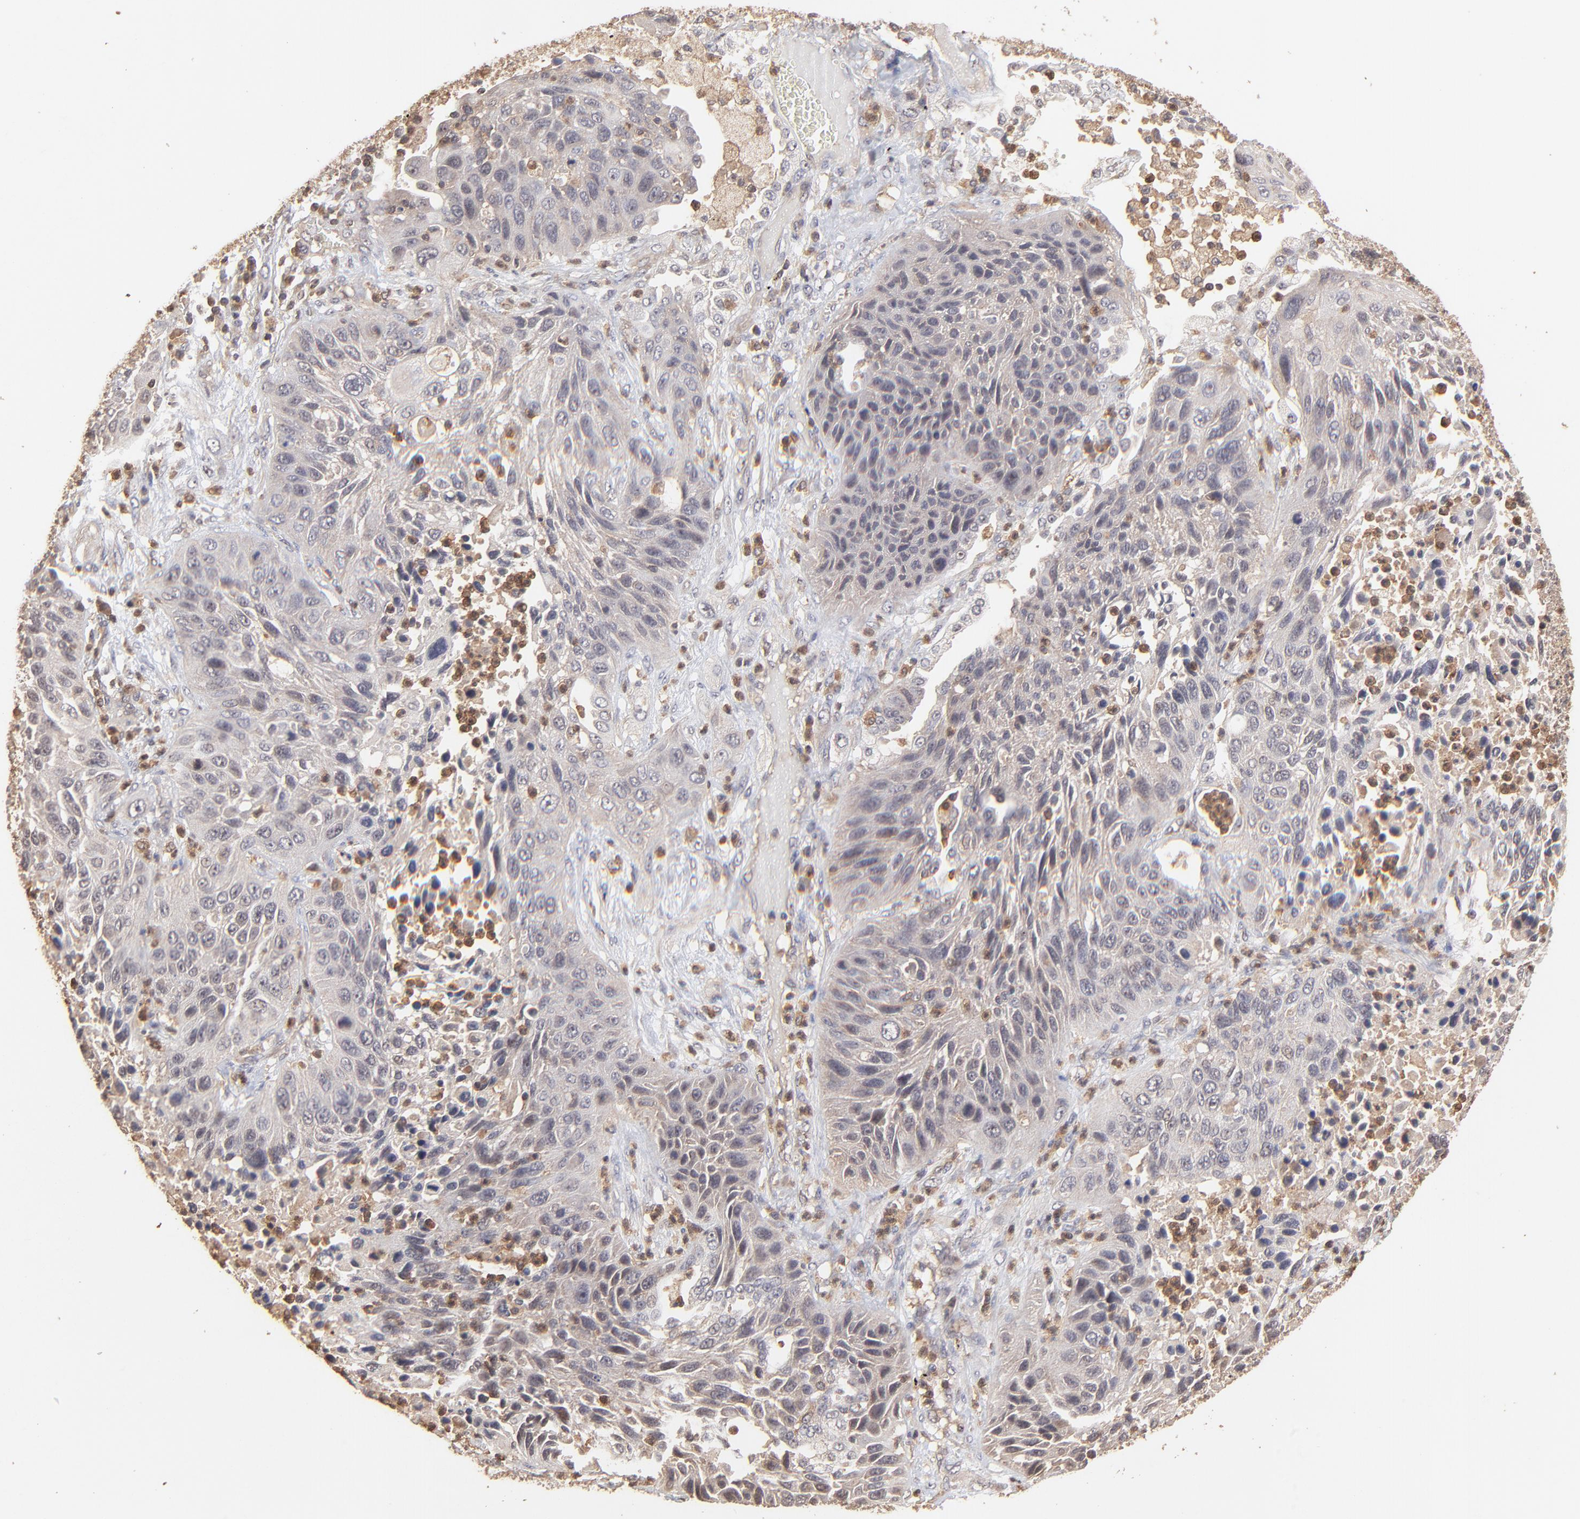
{"staining": {"intensity": "weak", "quantity": ">75%", "location": "cytoplasmic/membranous"}, "tissue": "lung cancer", "cell_type": "Tumor cells", "image_type": "cancer", "snomed": [{"axis": "morphology", "description": "Squamous cell carcinoma, NOS"}, {"axis": "topography", "description": "Lung"}], "caption": "Squamous cell carcinoma (lung) stained for a protein (brown) demonstrates weak cytoplasmic/membranous positive positivity in about >75% of tumor cells.", "gene": "STON2", "patient": {"sex": "female", "age": 76}}